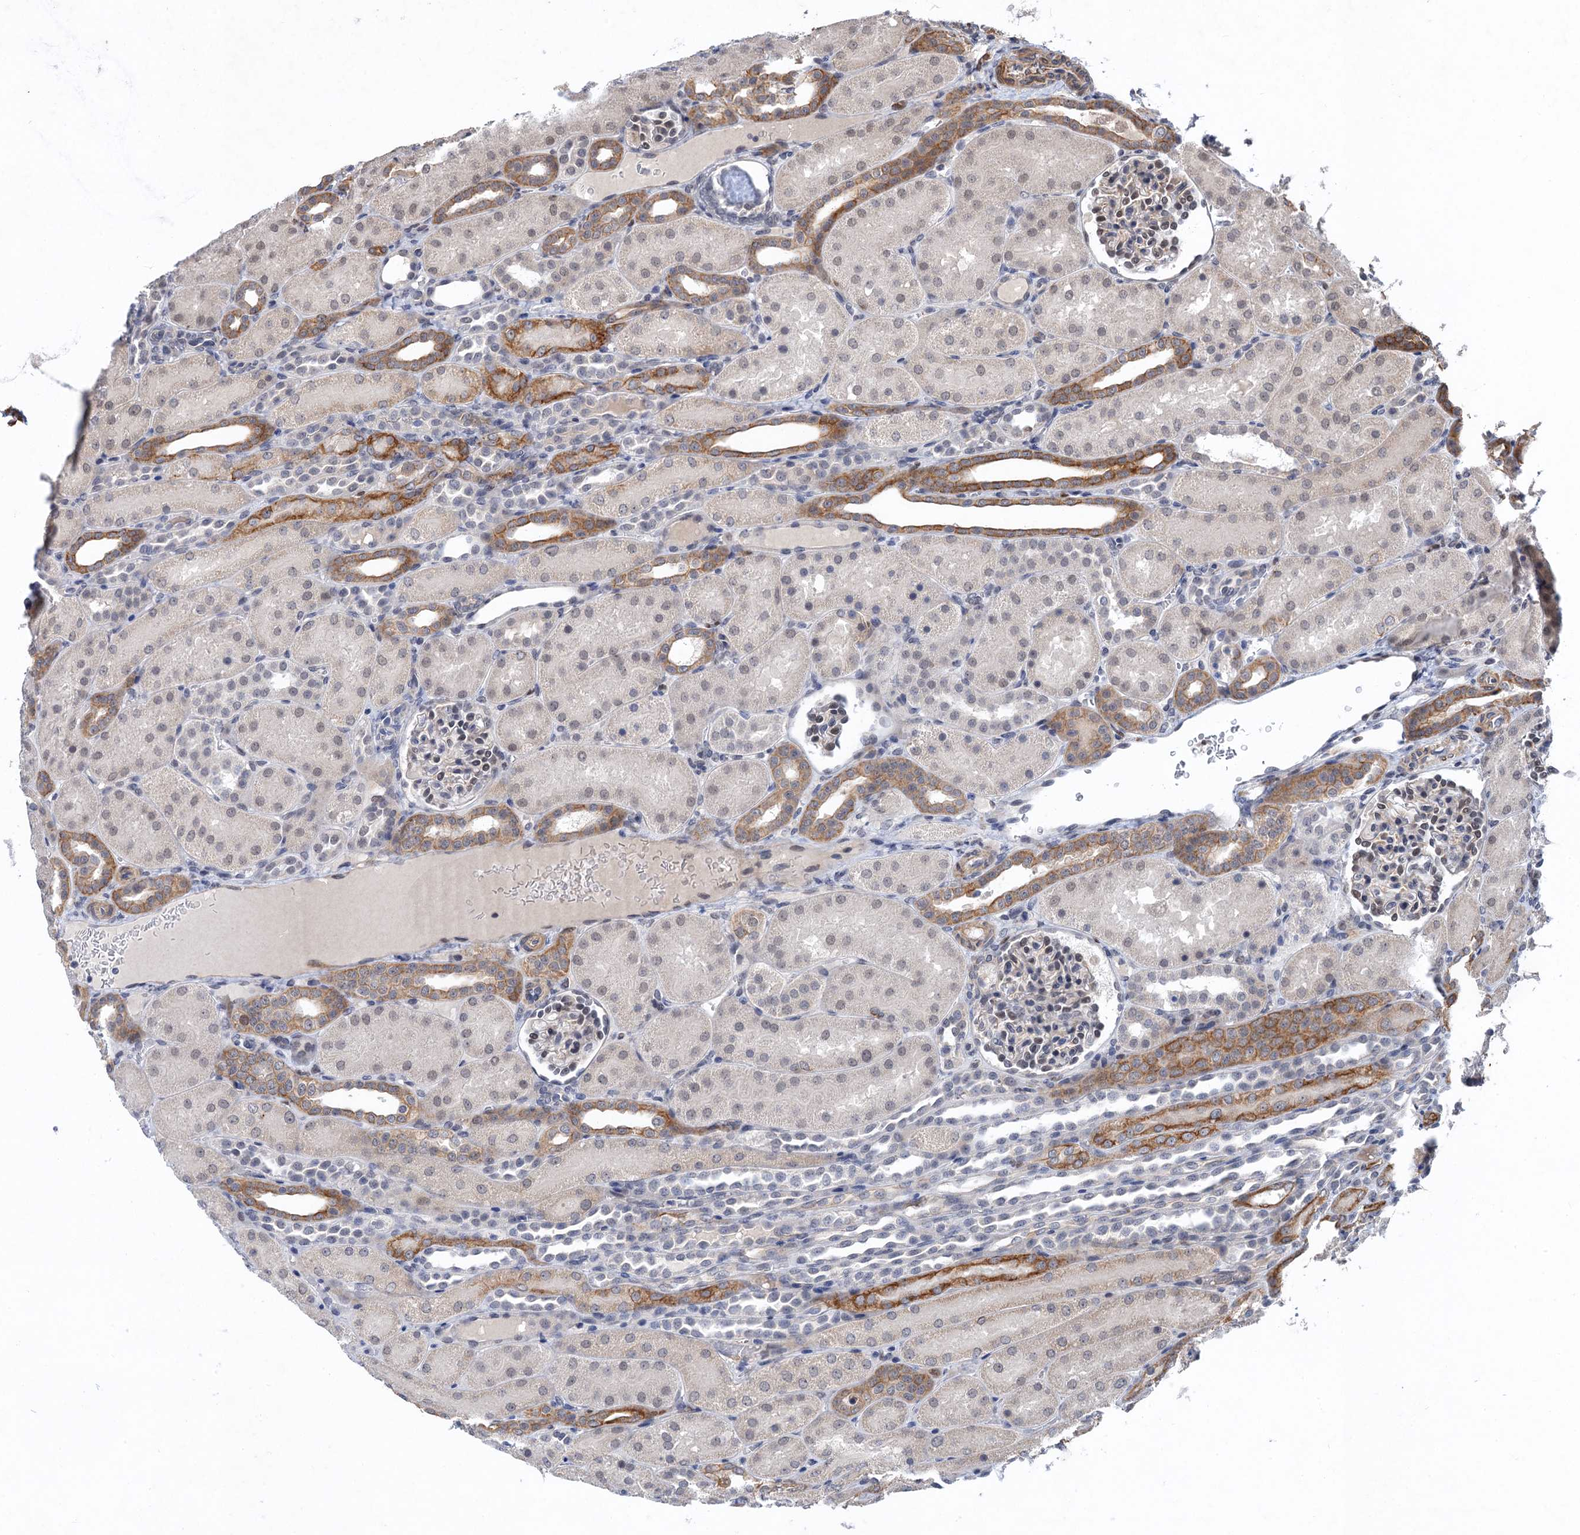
{"staining": {"intensity": "weak", "quantity": "<25%", "location": "cytoplasmic/membranous"}, "tissue": "kidney", "cell_type": "Cells in glomeruli", "image_type": "normal", "snomed": [{"axis": "morphology", "description": "Normal tissue, NOS"}, {"axis": "topography", "description": "Kidney"}], "caption": "Immunohistochemical staining of unremarkable human kidney reveals no significant staining in cells in glomeruli.", "gene": "TTC31", "patient": {"sex": "male", "age": 1}}